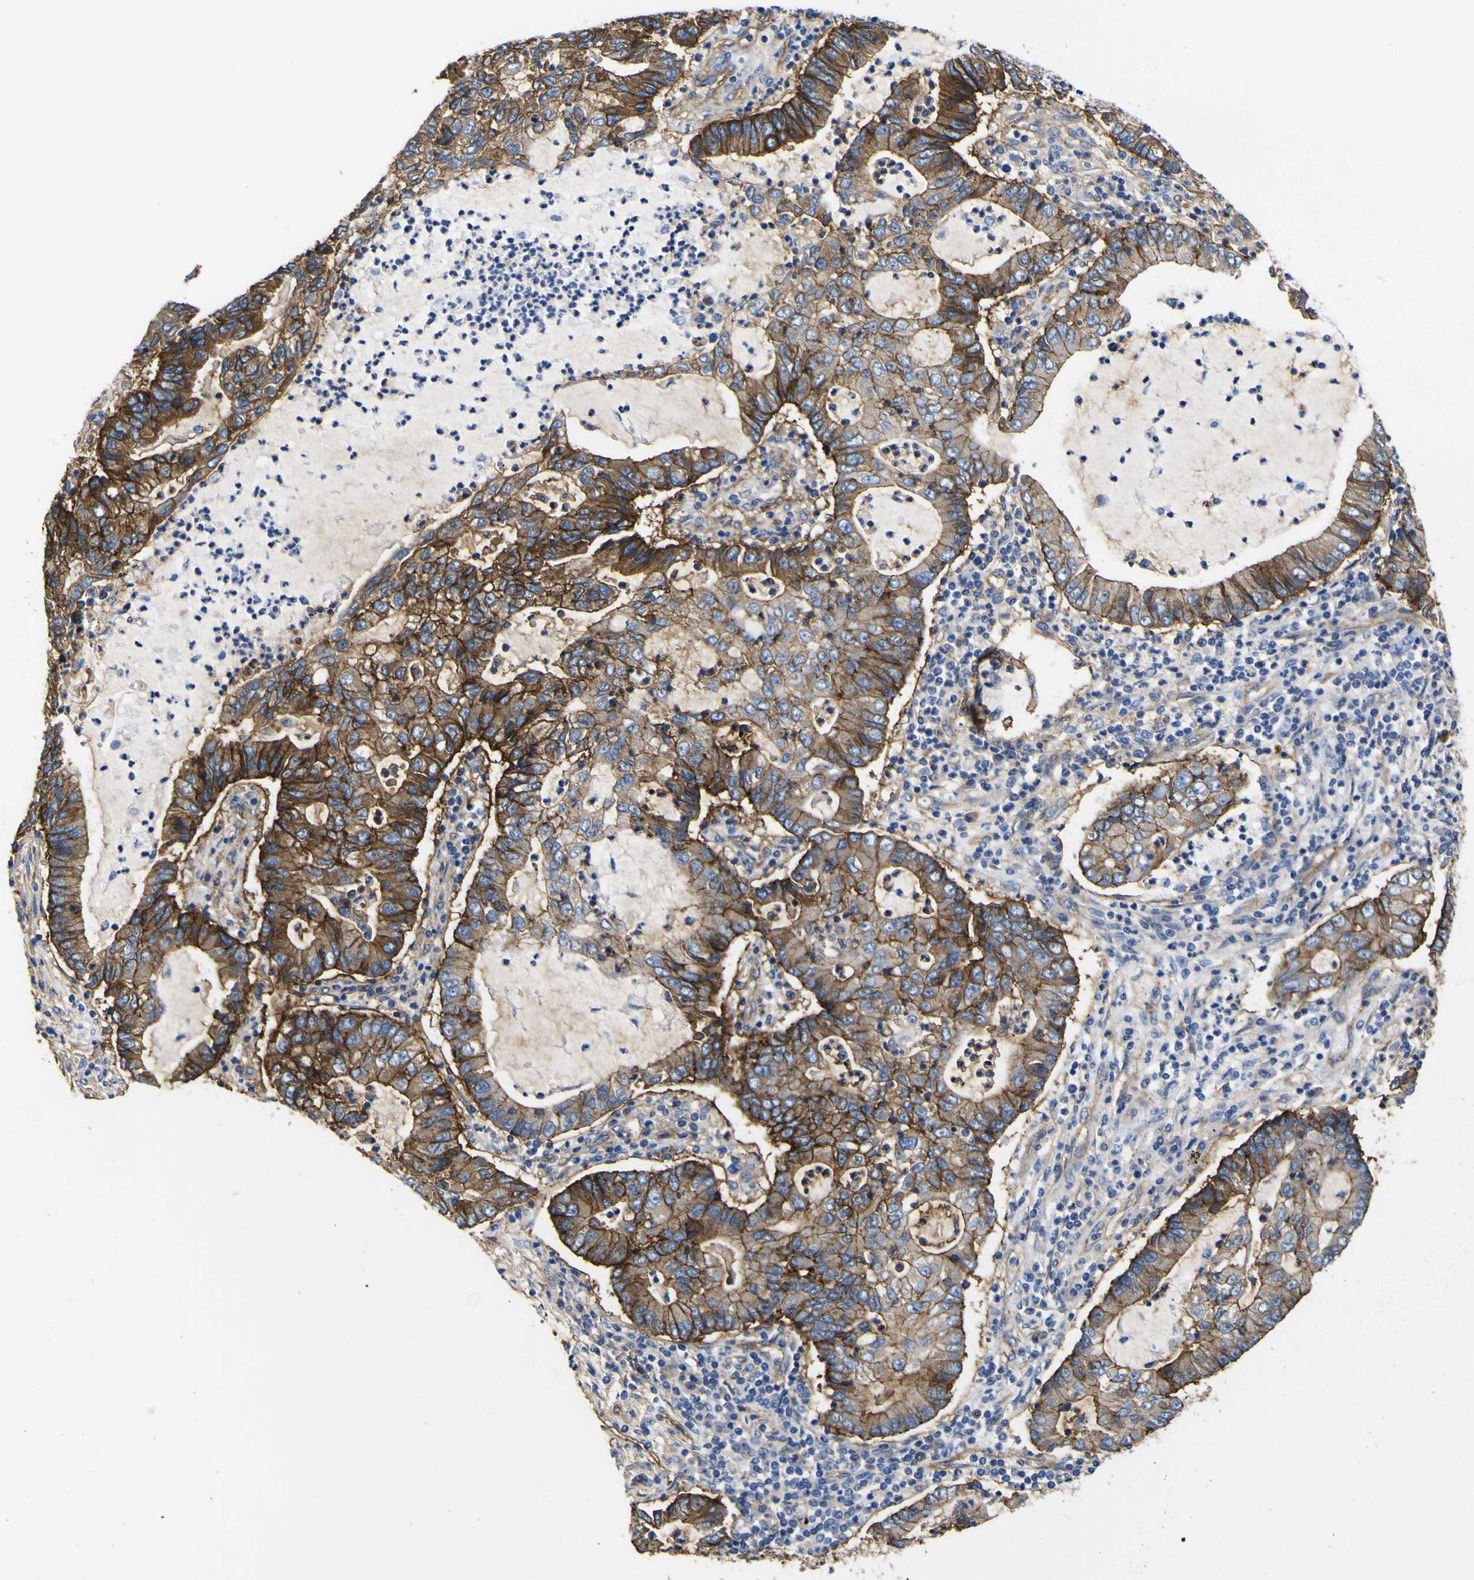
{"staining": {"intensity": "moderate", "quantity": "25%-75%", "location": "cytoplasmic/membranous"}, "tissue": "lung cancer", "cell_type": "Tumor cells", "image_type": "cancer", "snomed": [{"axis": "morphology", "description": "Adenocarcinoma, NOS"}, {"axis": "topography", "description": "Lung"}], "caption": "IHC photomicrograph of neoplastic tissue: lung cancer stained using immunohistochemistry reveals medium levels of moderate protein expression localized specifically in the cytoplasmic/membranous of tumor cells, appearing as a cytoplasmic/membranous brown color.", "gene": "CD151", "patient": {"sex": "female", "age": 51}}